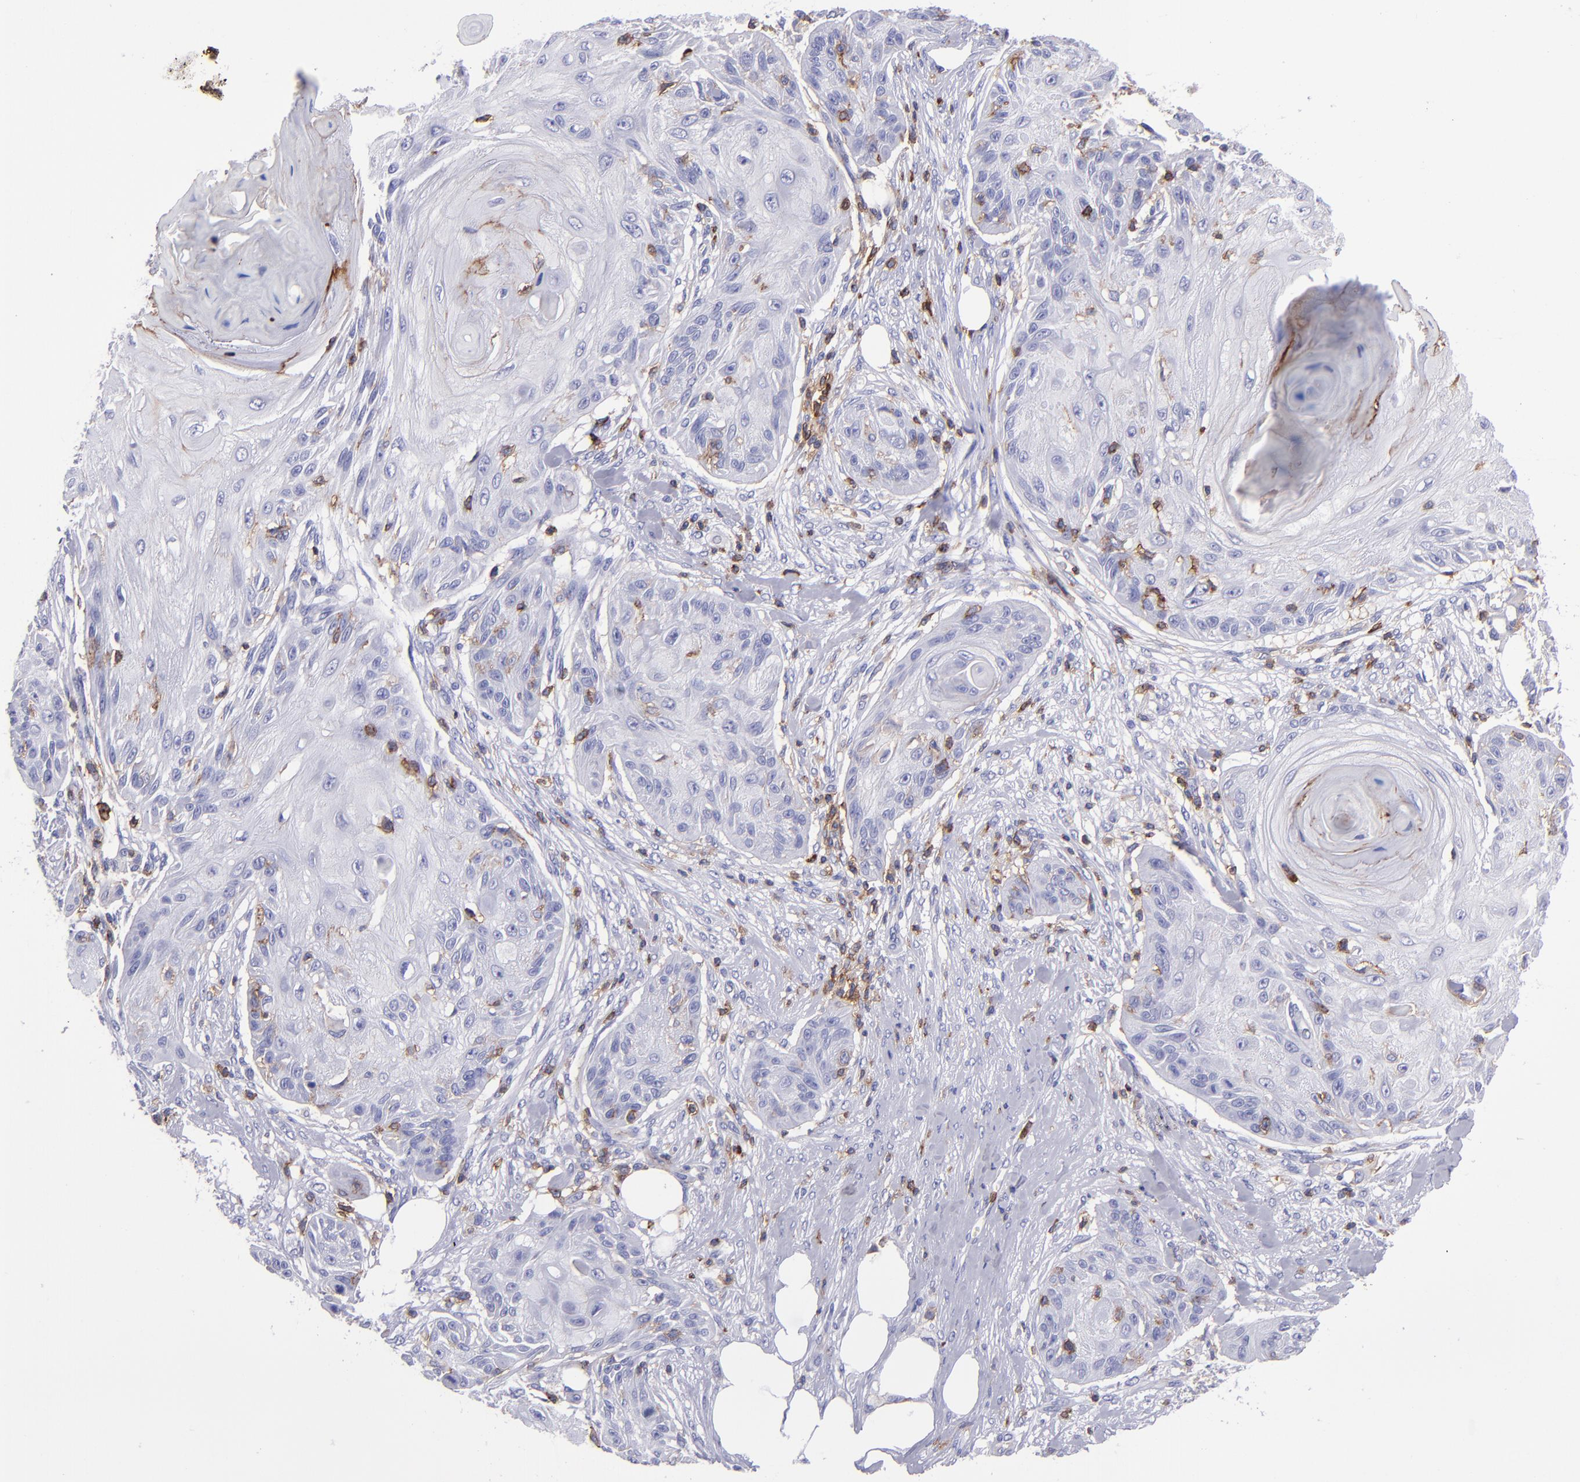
{"staining": {"intensity": "weak", "quantity": "25%-75%", "location": "cytoplasmic/membranous"}, "tissue": "skin cancer", "cell_type": "Tumor cells", "image_type": "cancer", "snomed": [{"axis": "morphology", "description": "Squamous cell carcinoma, NOS"}, {"axis": "topography", "description": "Skin"}], "caption": "Immunohistochemistry of human skin cancer shows low levels of weak cytoplasmic/membranous positivity in approximately 25%-75% of tumor cells.", "gene": "ICAM3", "patient": {"sex": "female", "age": 88}}